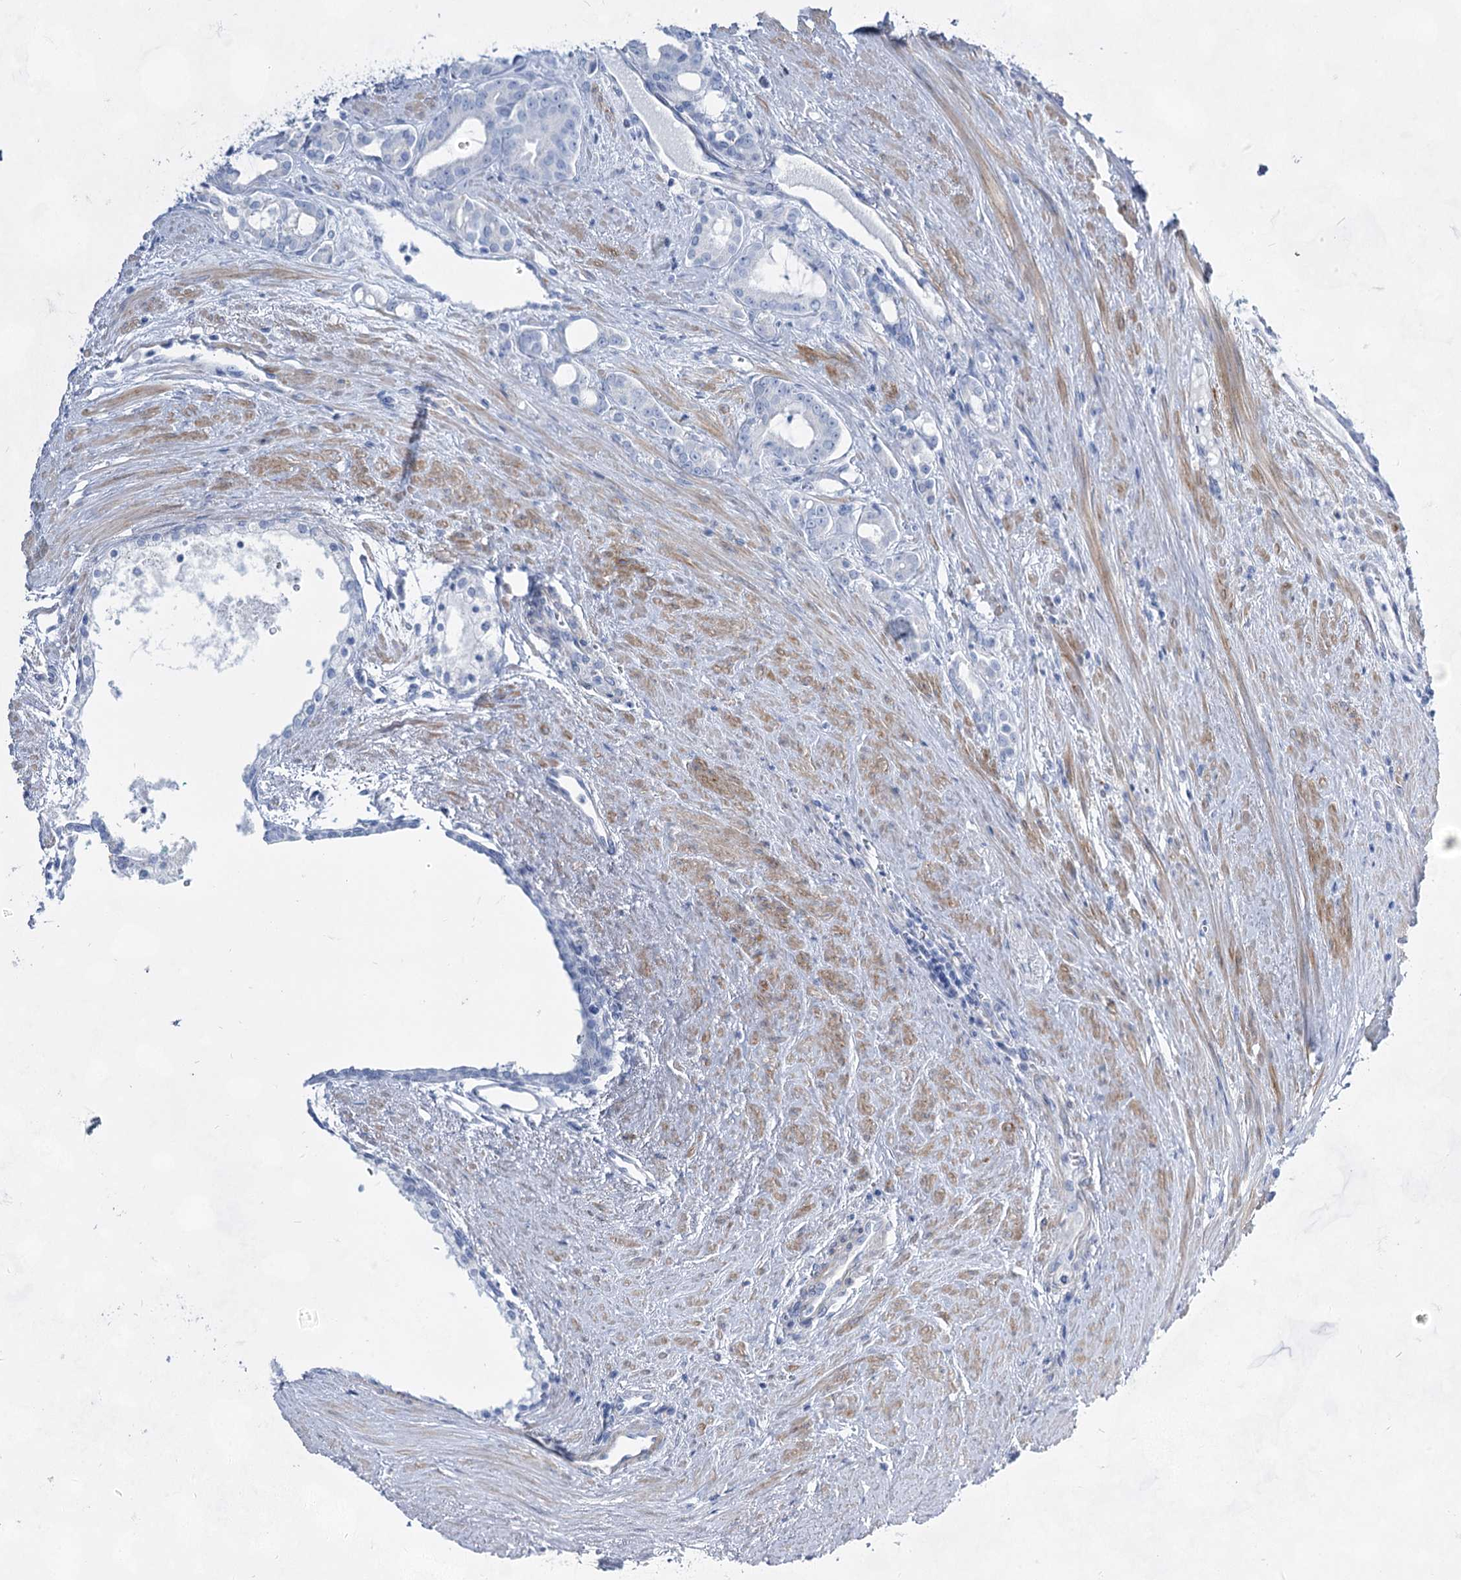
{"staining": {"intensity": "negative", "quantity": "none", "location": "none"}, "tissue": "prostate cancer", "cell_type": "Tumor cells", "image_type": "cancer", "snomed": [{"axis": "morphology", "description": "Adenocarcinoma, High grade"}, {"axis": "topography", "description": "Prostate"}], "caption": "Tumor cells are negative for protein expression in human prostate cancer.", "gene": "ACRV1", "patient": {"sex": "male", "age": 72}}